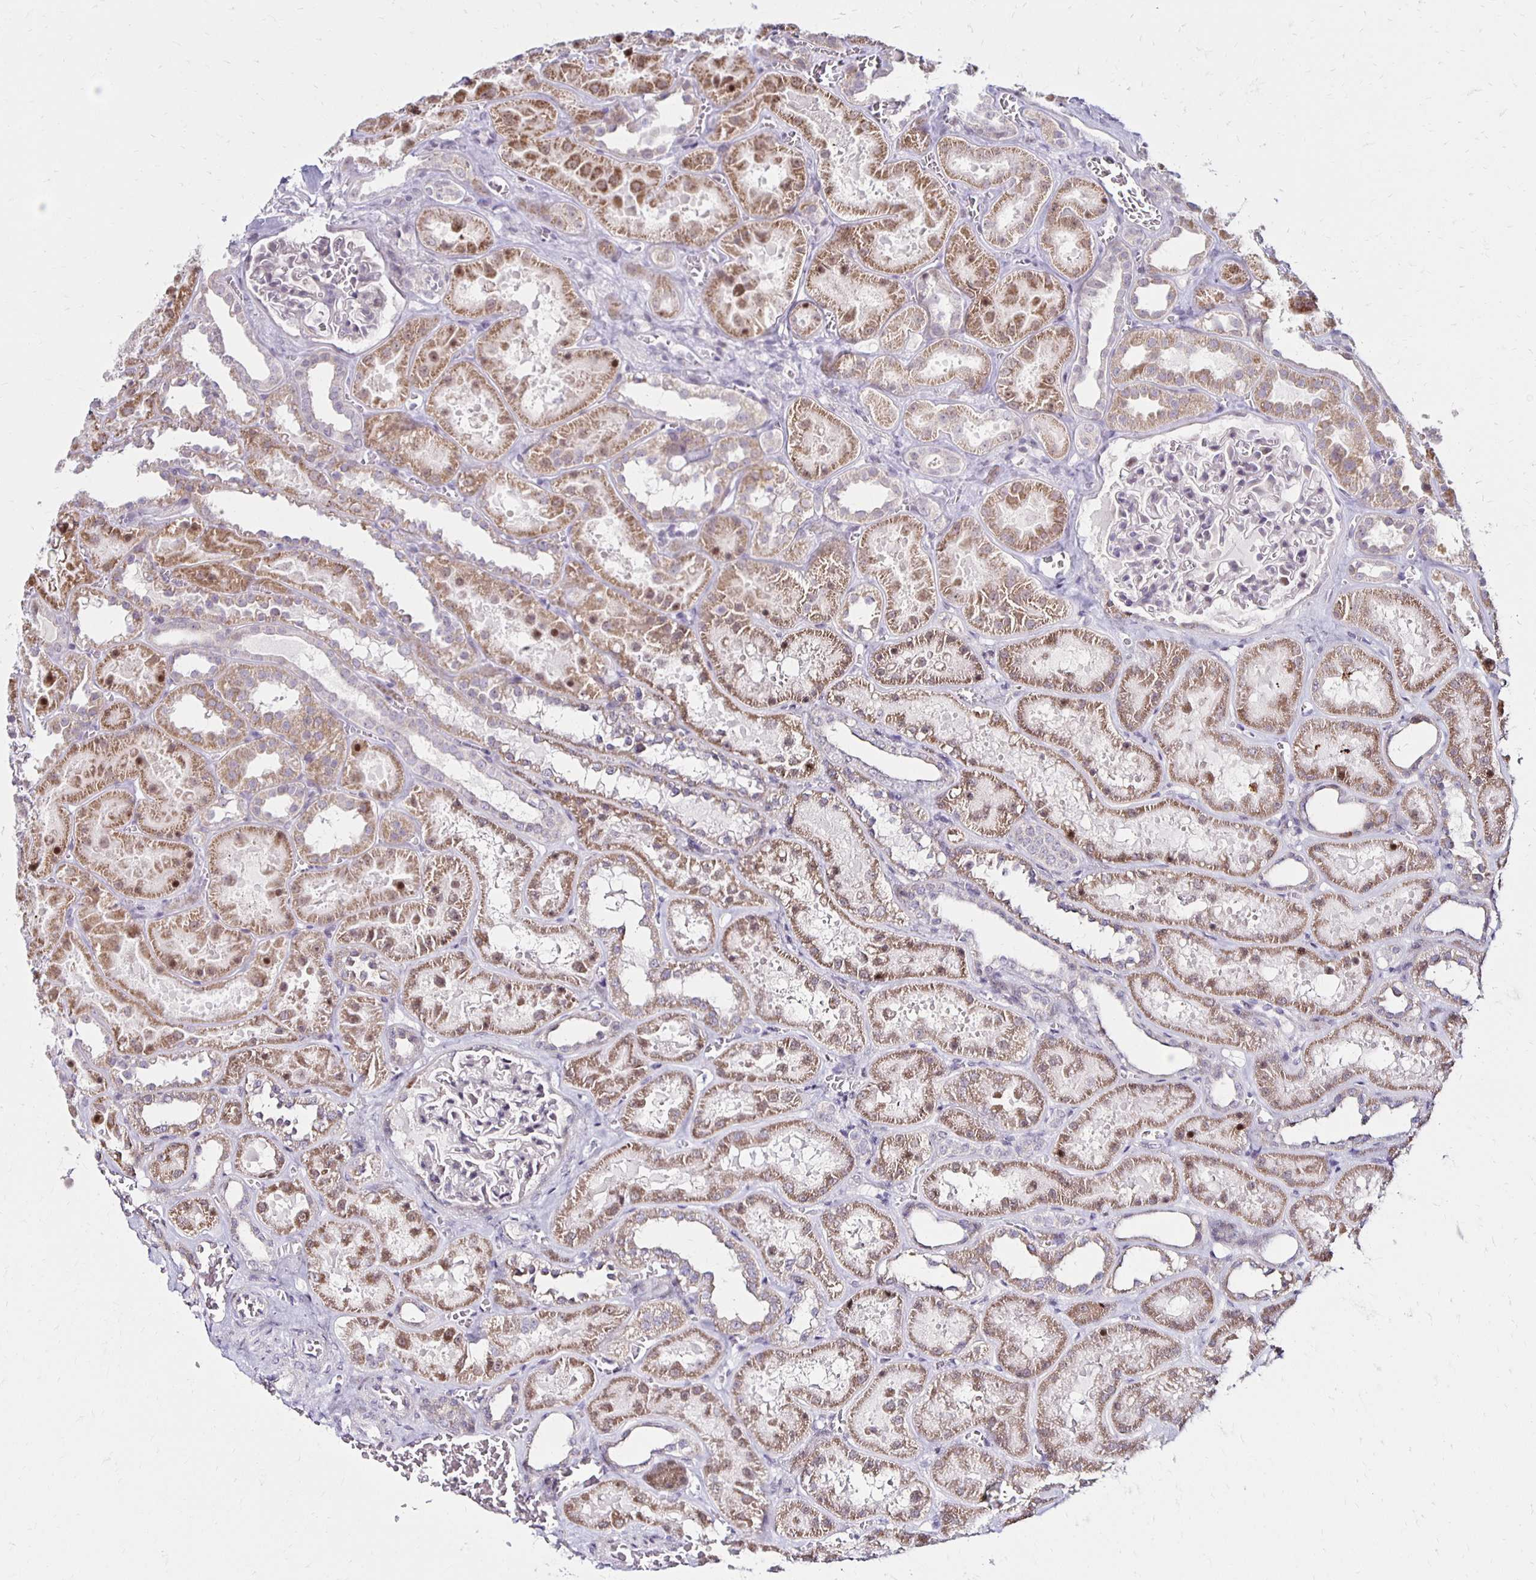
{"staining": {"intensity": "negative", "quantity": "none", "location": "none"}, "tissue": "kidney", "cell_type": "Cells in glomeruli", "image_type": "normal", "snomed": [{"axis": "morphology", "description": "Normal tissue, NOS"}, {"axis": "topography", "description": "Kidney"}], "caption": "This is a histopathology image of immunohistochemistry (IHC) staining of normal kidney, which shows no expression in cells in glomeruli. Nuclei are stained in blue.", "gene": "DAGLA", "patient": {"sex": "female", "age": 41}}